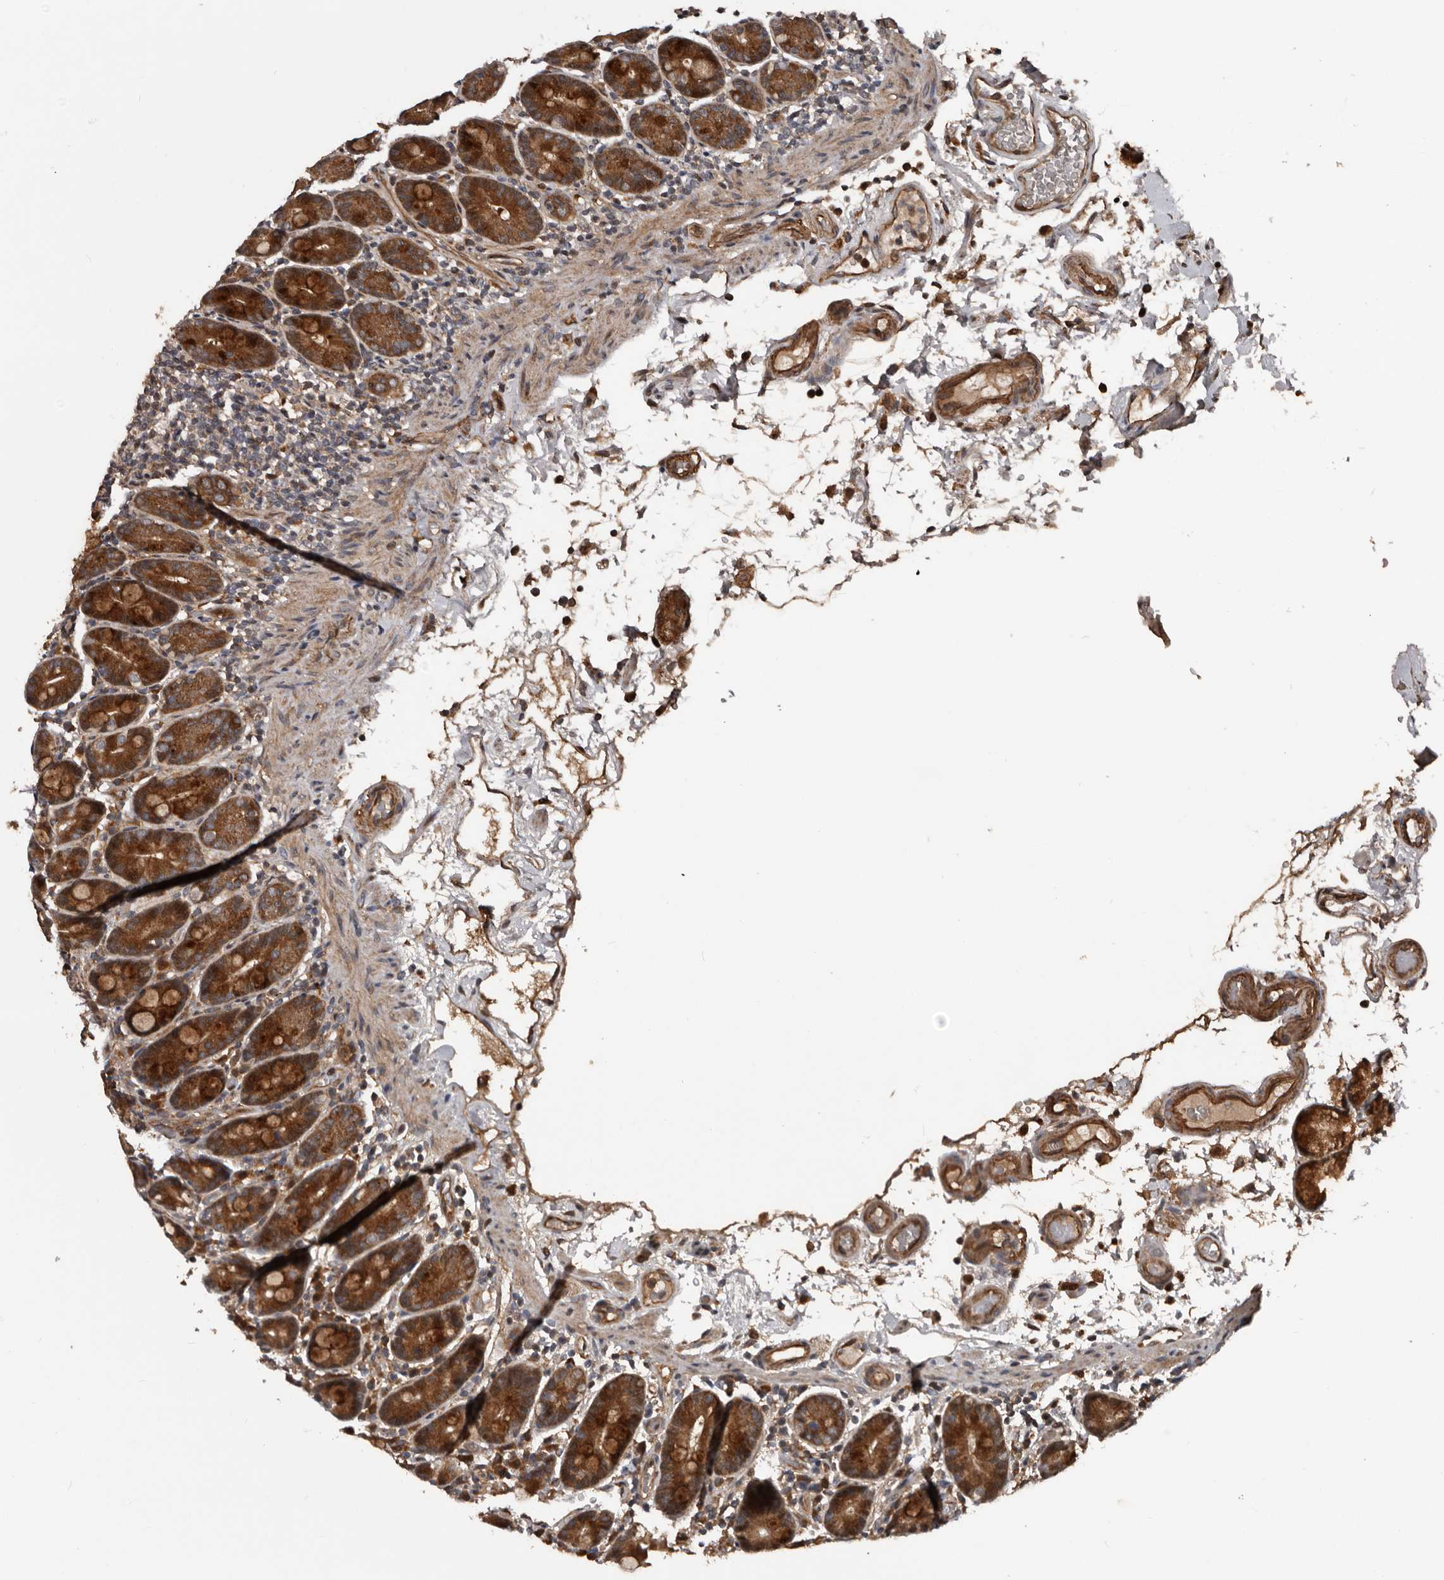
{"staining": {"intensity": "strong", "quantity": ">75%", "location": "cytoplasmic/membranous"}, "tissue": "duodenum", "cell_type": "Glandular cells", "image_type": "normal", "snomed": [{"axis": "morphology", "description": "Normal tissue, NOS"}, {"axis": "topography", "description": "Small intestine, NOS"}], "caption": "DAB (3,3'-diaminobenzidine) immunohistochemical staining of unremarkable human duodenum demonstrates strong cytoplasmic/membranous protein positivity in about >75% of glandular cells.", "gene": "SERTAD4", "patient": {"sex": "female", "age": 71}}